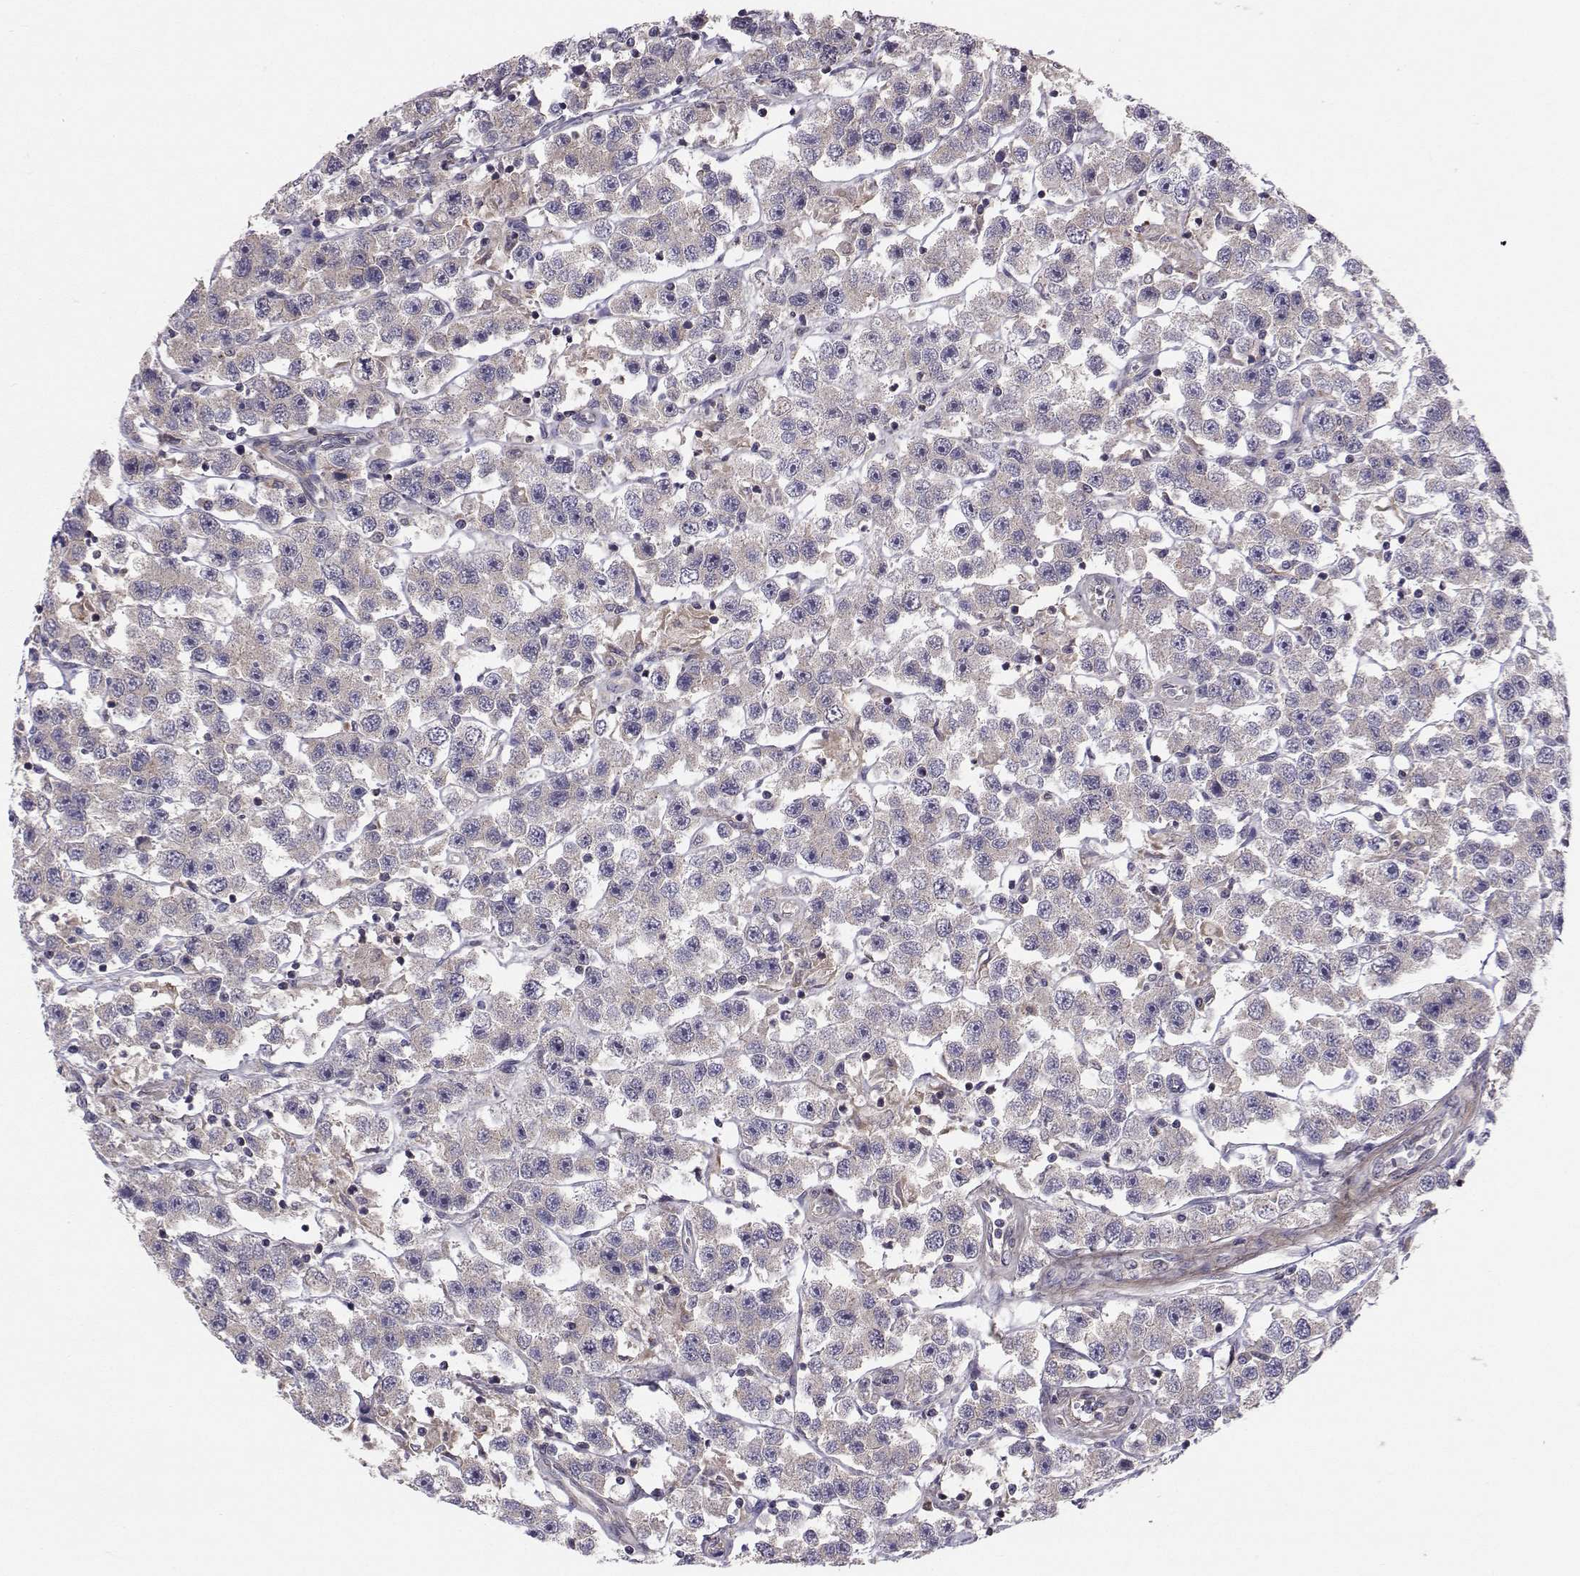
{"staining": {"intensity": "negative", "quantity": "none", "location": "none"}, "tissue": "testis cancer", "cell_type": "Tumor cells", "image_type": "cancer", "snomed": [{"axis": "morphology", "description": "Seminoma, NOS"}, {"axis": "topography", "description": "Testis"}], "caption": "Tumor cells are negative for protein expression in human testis cancer (seminoma). (DAB immunohistochemistry, high magnification).", "gene": "PEX5L", "patient": {"sex": "male", "age": 45}}